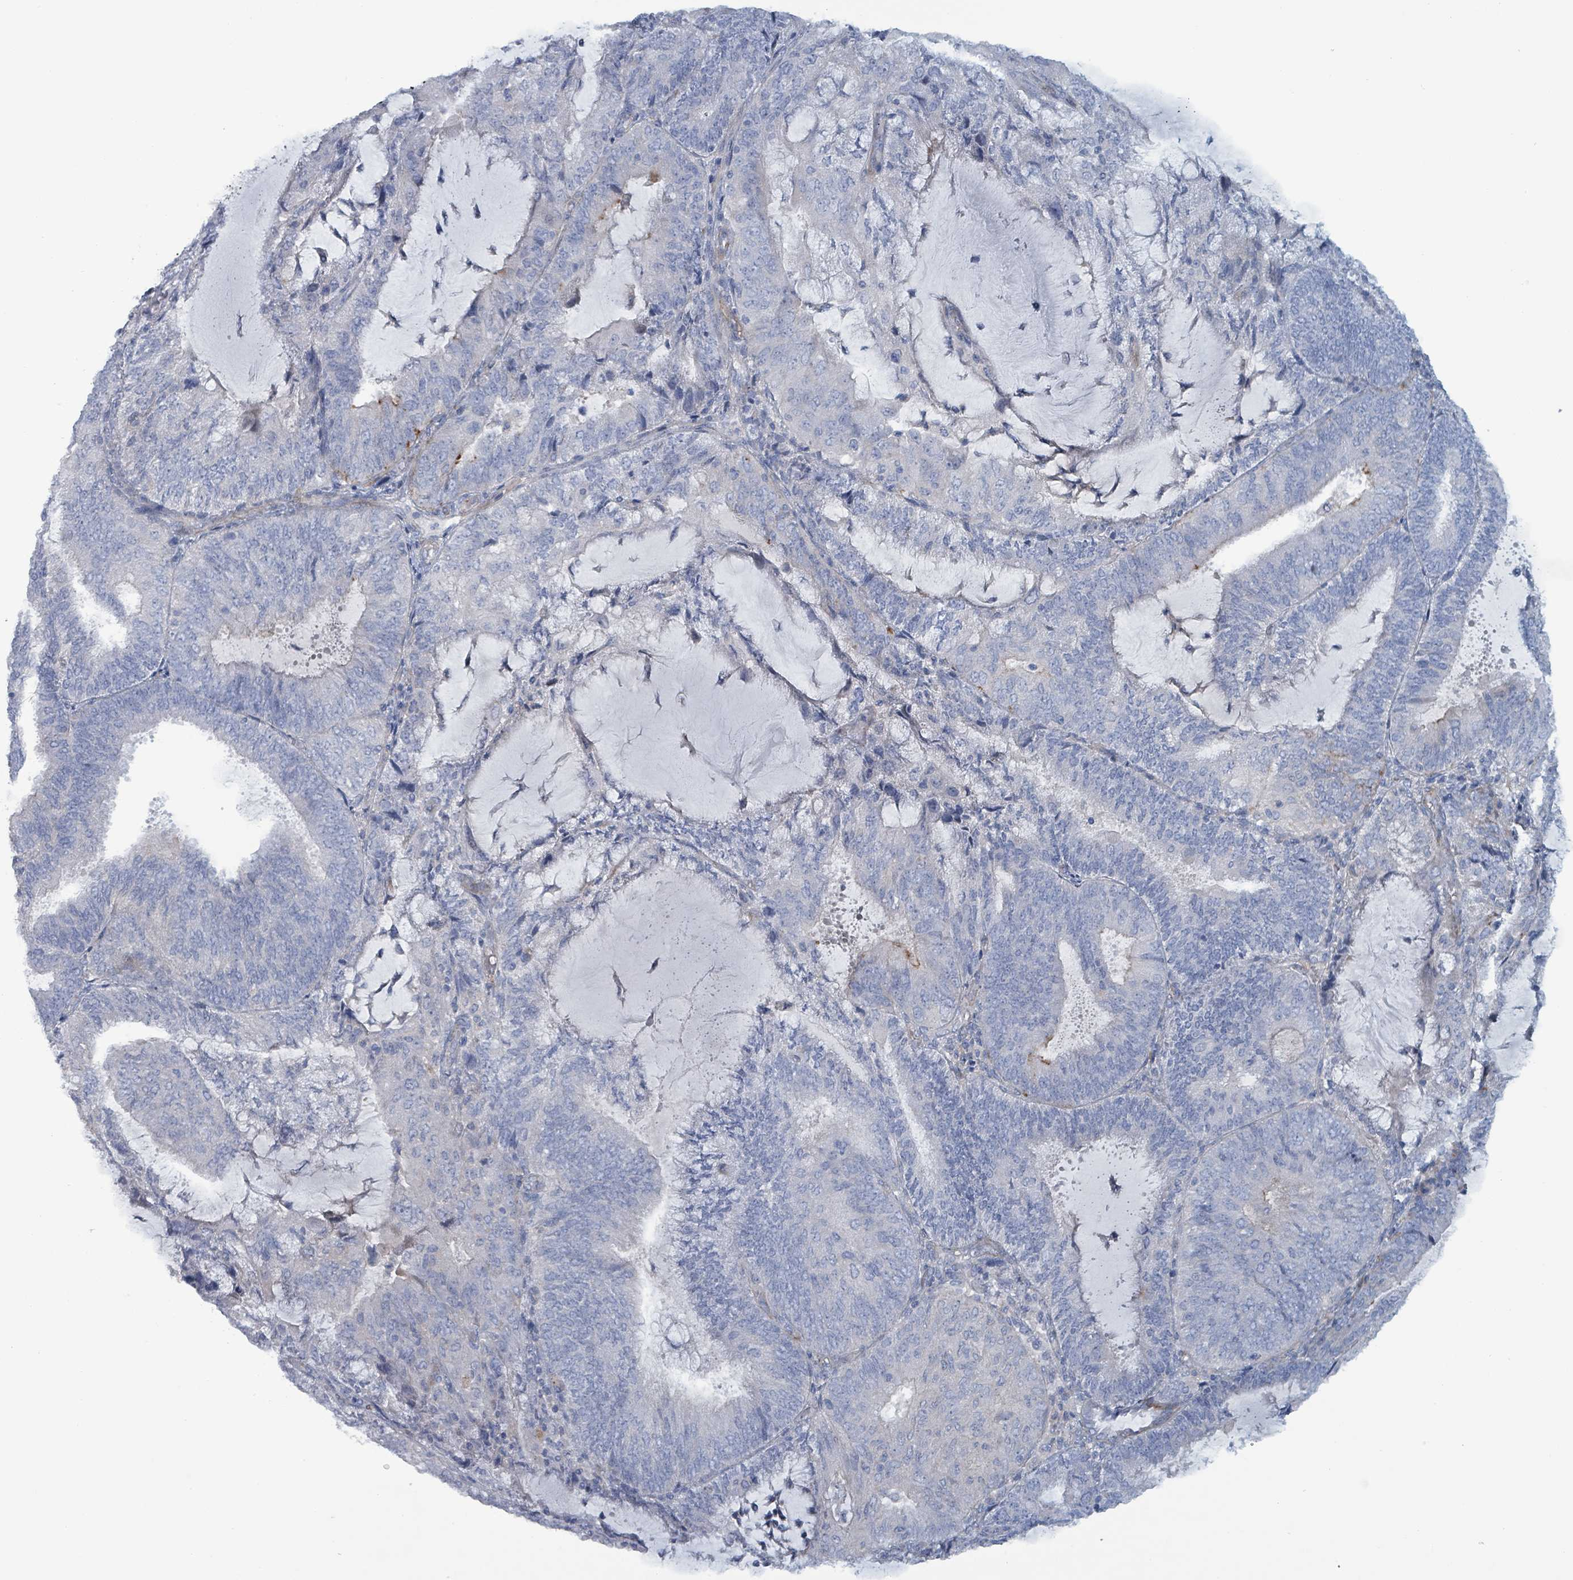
{"staining": {"intensity": "negative", "quantity": "none", "location": "none"}, "tissue": "endometrial cancer", "cell_type": "Tumor cells", "image_type": "cancer", "snomed": [{"axis": "morphology", "description": "Adenocarcinoma, NOS"}, {"axis": "topography", "description": "Endometrium"}], "caption": "Endometrial cancer (adenocarcinoma) was stained to show a protein in brown. There is no significant positivity in tumor cells.", "gene": "TAAR5", "patient": {"sex": "female", "age": 81}}